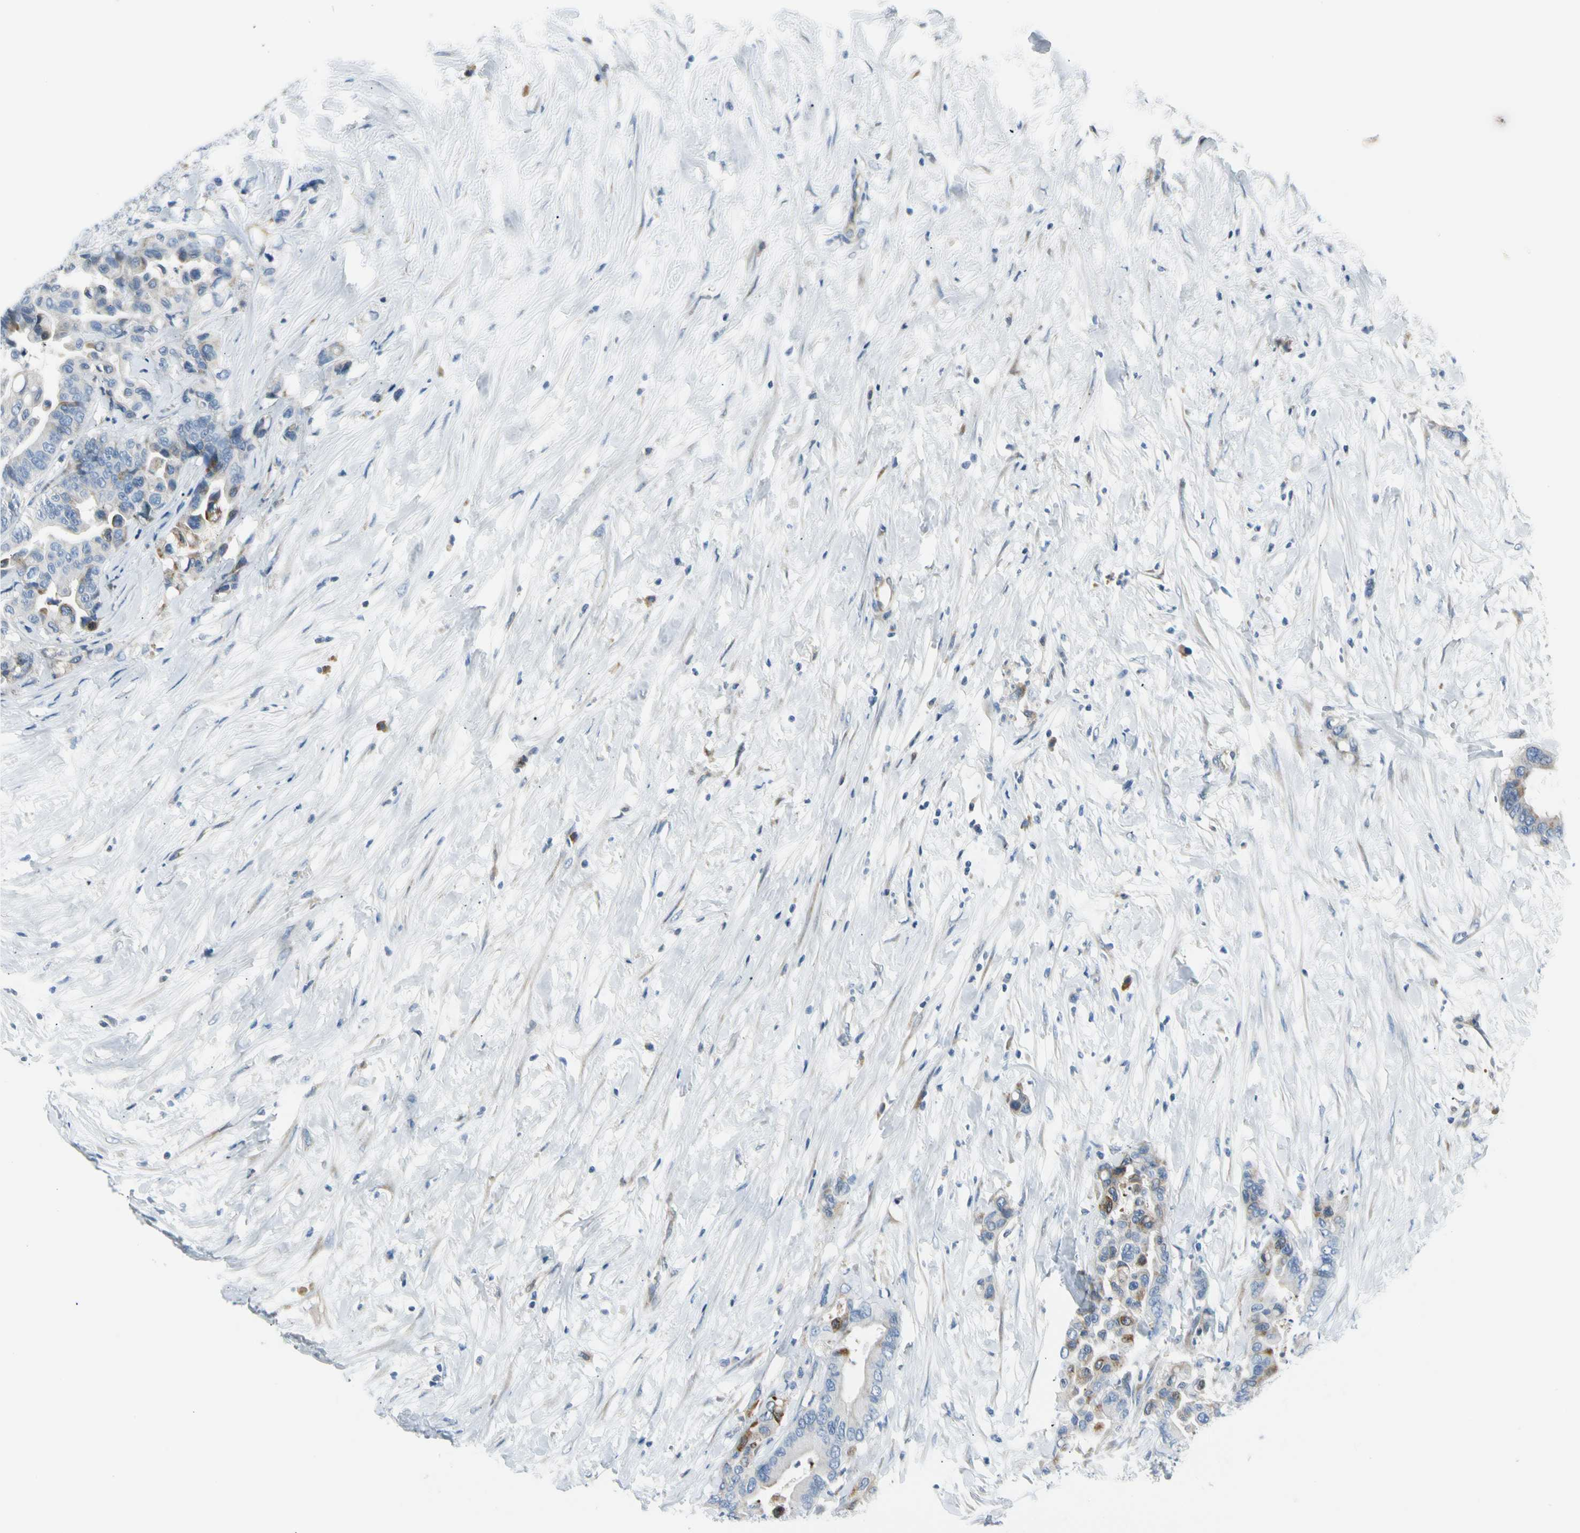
{"staining": {"intensity": "weak", "quantity": "<25%", "location": "cytoplasmic/membranous"}, "tissue": "colorectal cancer", "cell_type": "Tumor cells", "image_type": "cancer", "snomed": [{"axis": "morphology", "description": "Normal tissue, NOS"}, {"axis": "morphology", "description": "Adenocarcinoma, NOS"}, {"axis": "topography", "description": "Colon"}], "caption": "A high-resolution image shows immunohistochemistry (IHC) staining of colorectal cancer (adenocarcinoma), which displays no significant staining in tumor cells.", "gene": "TNFSF11", "patient": {"sex": "male", "age": 82}}